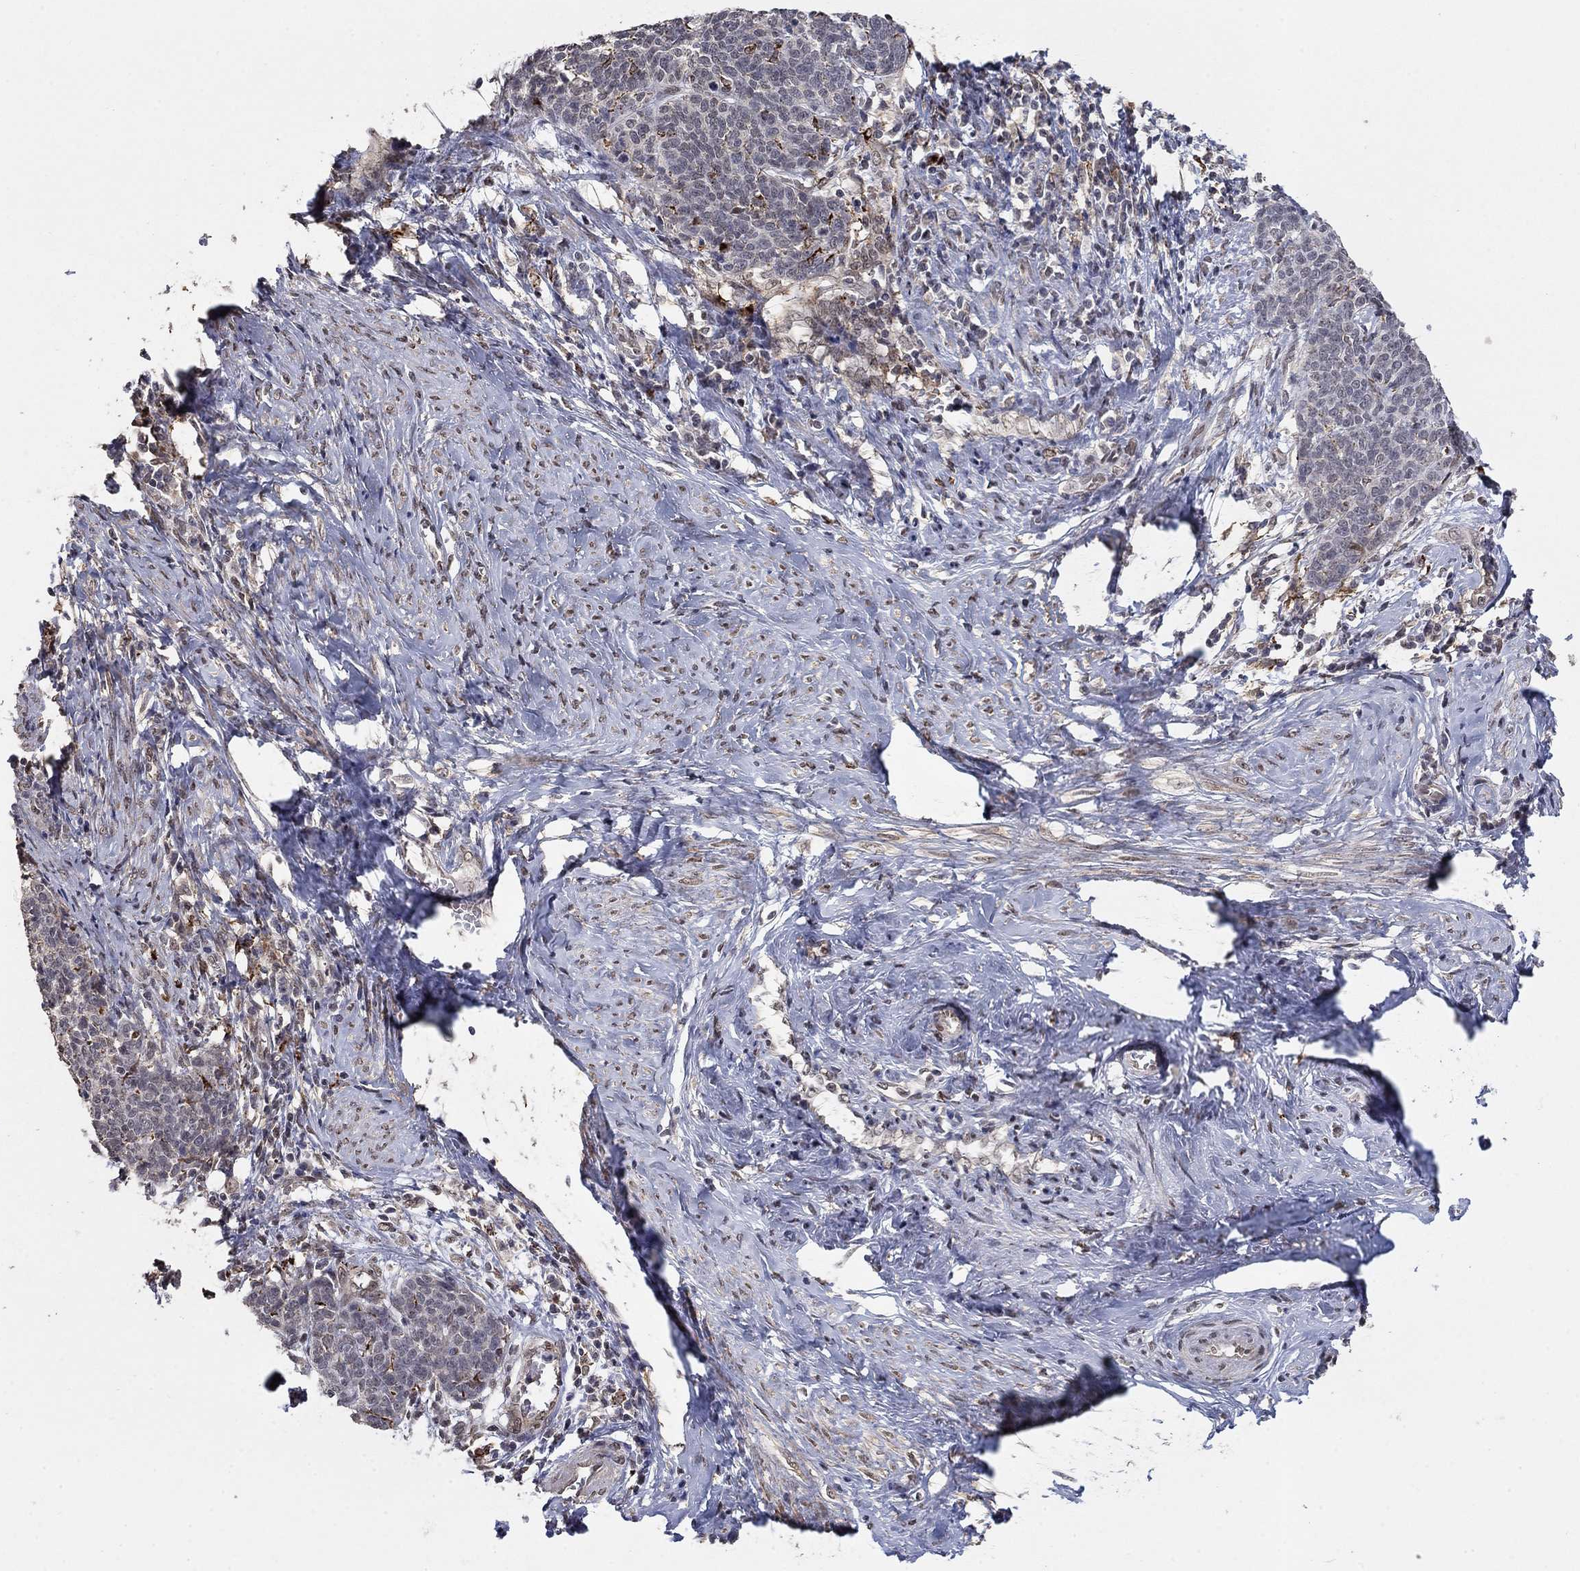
{"staining": {"intensity": "negative", "quantity": "none", "location": "none"}, "tissue": "cervical cancer", "cell_type": "Tumor cells", "image_type": "cancer", "snomed": [{"axis": "morphology", "description": "Normal tissue, NOS"}, {"axis": "morphology", "description": "Squamous cell carcinoma, NOS"}, {"axis": "topography", "description": "Cervix"}], "caption": "IHC photomicrograph of human squamous cell carcinoma (cervical) stained for a protein (brown), which demonstrates no positivity in tumor cells.", "gene": "GRIA3", "patient": {"sex": "female", "age": 39}}